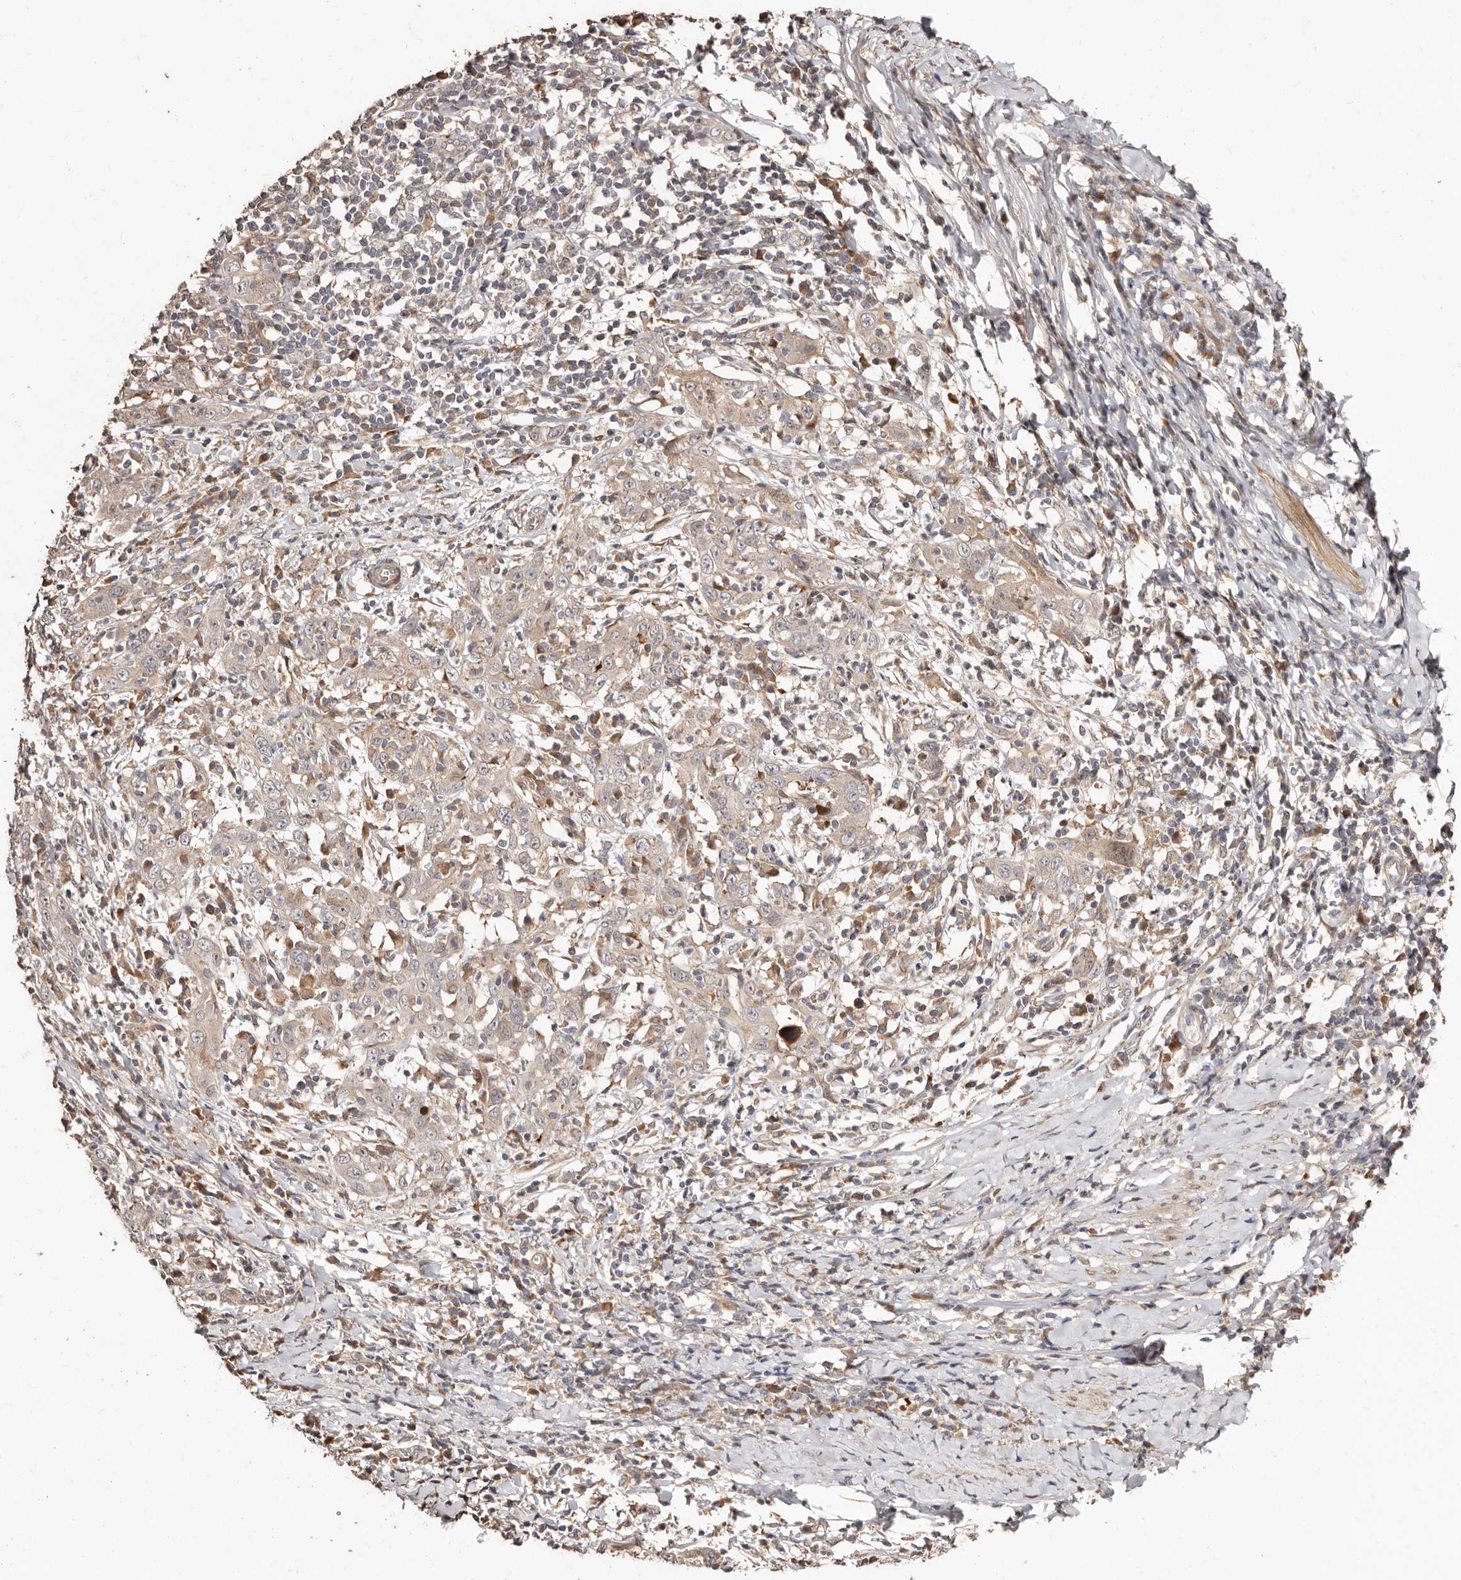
{"staining": {"intensity": "negative", "quantity": "none", "location": "none"}, "tissue": "cervical cancer", "cell_type": "Tumor cells", "image_type": "cancer", "snomed": [{"axis": "morphology", "description": "Squamous cell carcinoma, NOS"}, {"axis": "topography", "description": "Cervix"}], "caption": "Immunohistochemistry (IHC) histopathology image of neoplastic tissue: human cervical cancer stained with DAB (3,3'-diaminobenzidine) exhibits no significant protein staining in tumor cells.", "gene": "APOL6", "patient": {"sex": "female", "age": 46}}